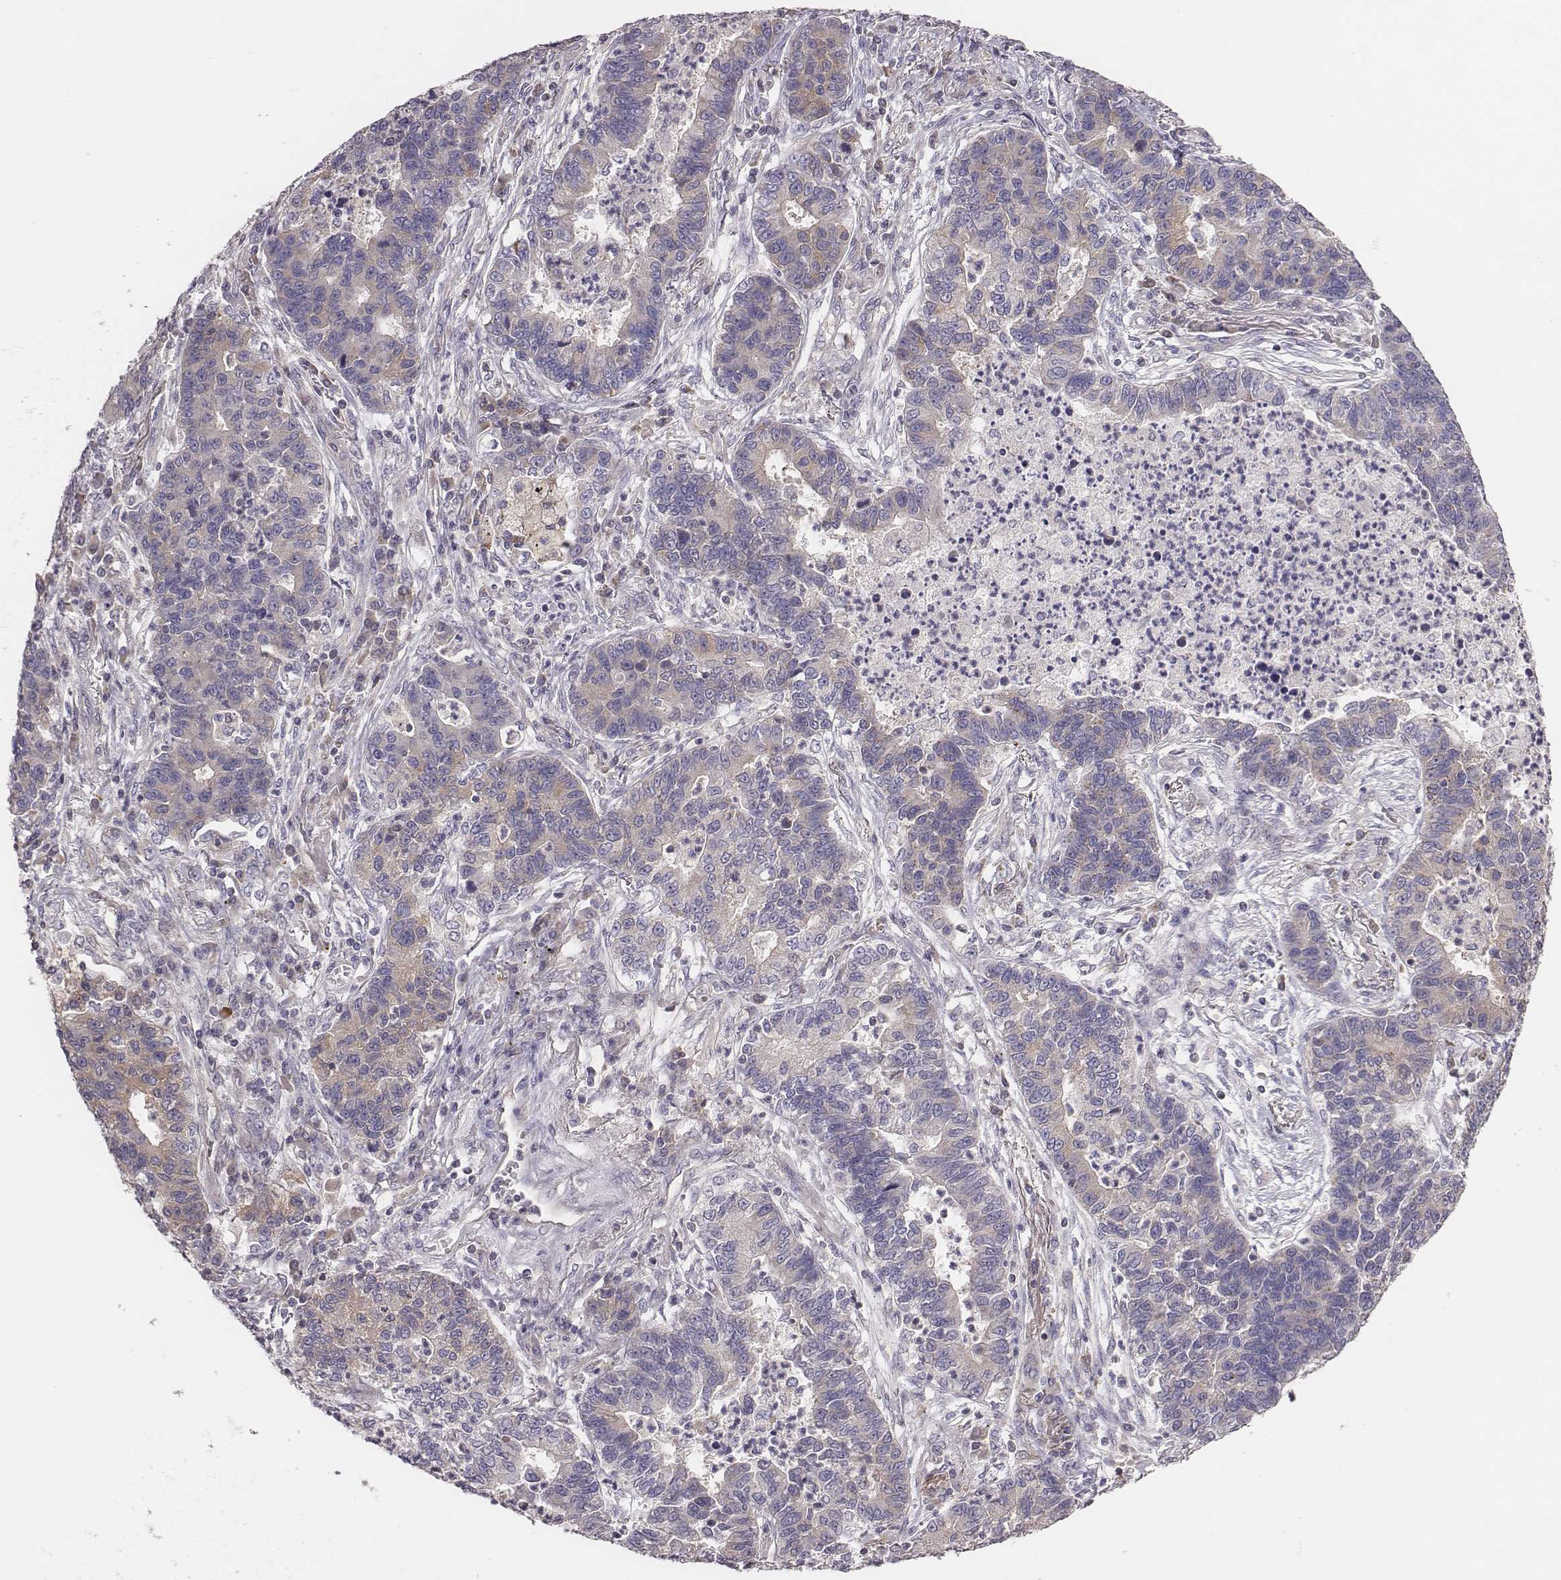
{"staining": {"intensity": "weak", "quantity": "<25%", "location": "cytoplasmic/membranous"}, "tissue": "lung cancer", "cell_type": "Tumor cells", "image_type": "cancer", "snomed": [{"axis": "morphology", "description": "Adenocarcinoma, NOS"}, {"axis": "topography", "description": "Lung"}], "caption": "IHC of adenocarcinoma (lung) exhibits no staining in tumor cells.", "gene": "CAD", "patient": {"sex": "female", "age": 57}}